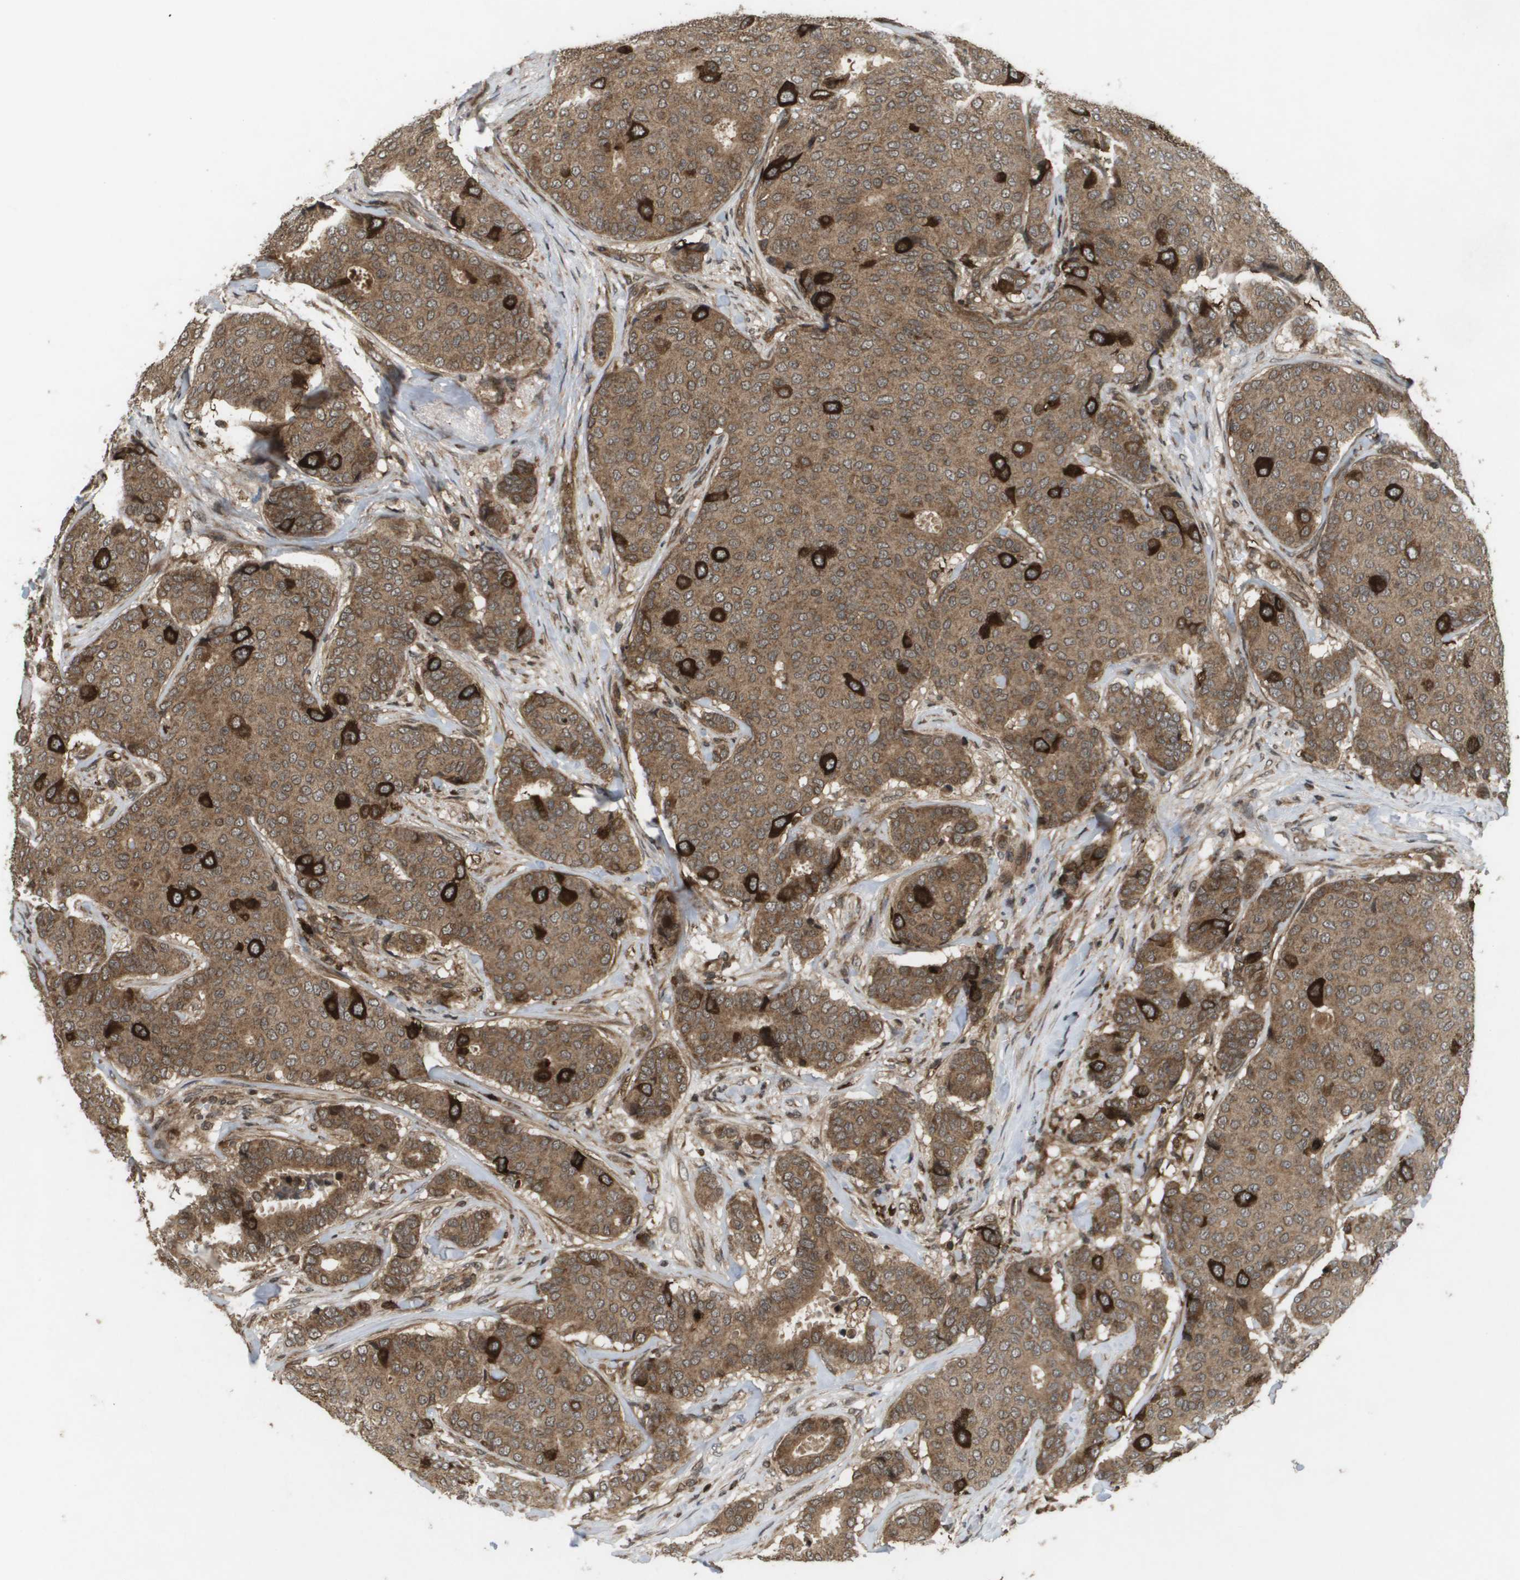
{"staining": {"intensity": "strong", "quantity": ">75%", "location": "cytoplasmic/membranous,nuclear"}, "tissue": "breast cancer", "cell_type": "Tumor cells", "image_type": "cancer", "snomed": [{"axis": "morphology", "description": "Duct carcinoma"}, {"axis": "topography", "description": "Breast"}], "caption": "This image displays breast cancer (invasive ductal carcinoma) stained with immunohistochemistry to label a protein in brown. The cytoplasmic/membranous and nuclear of tumor cells show strong positivity for the protein. Nuclei are counter-stained blue.", "gene": "KIF11", "patient": {"sex": "female", "age": 75}}